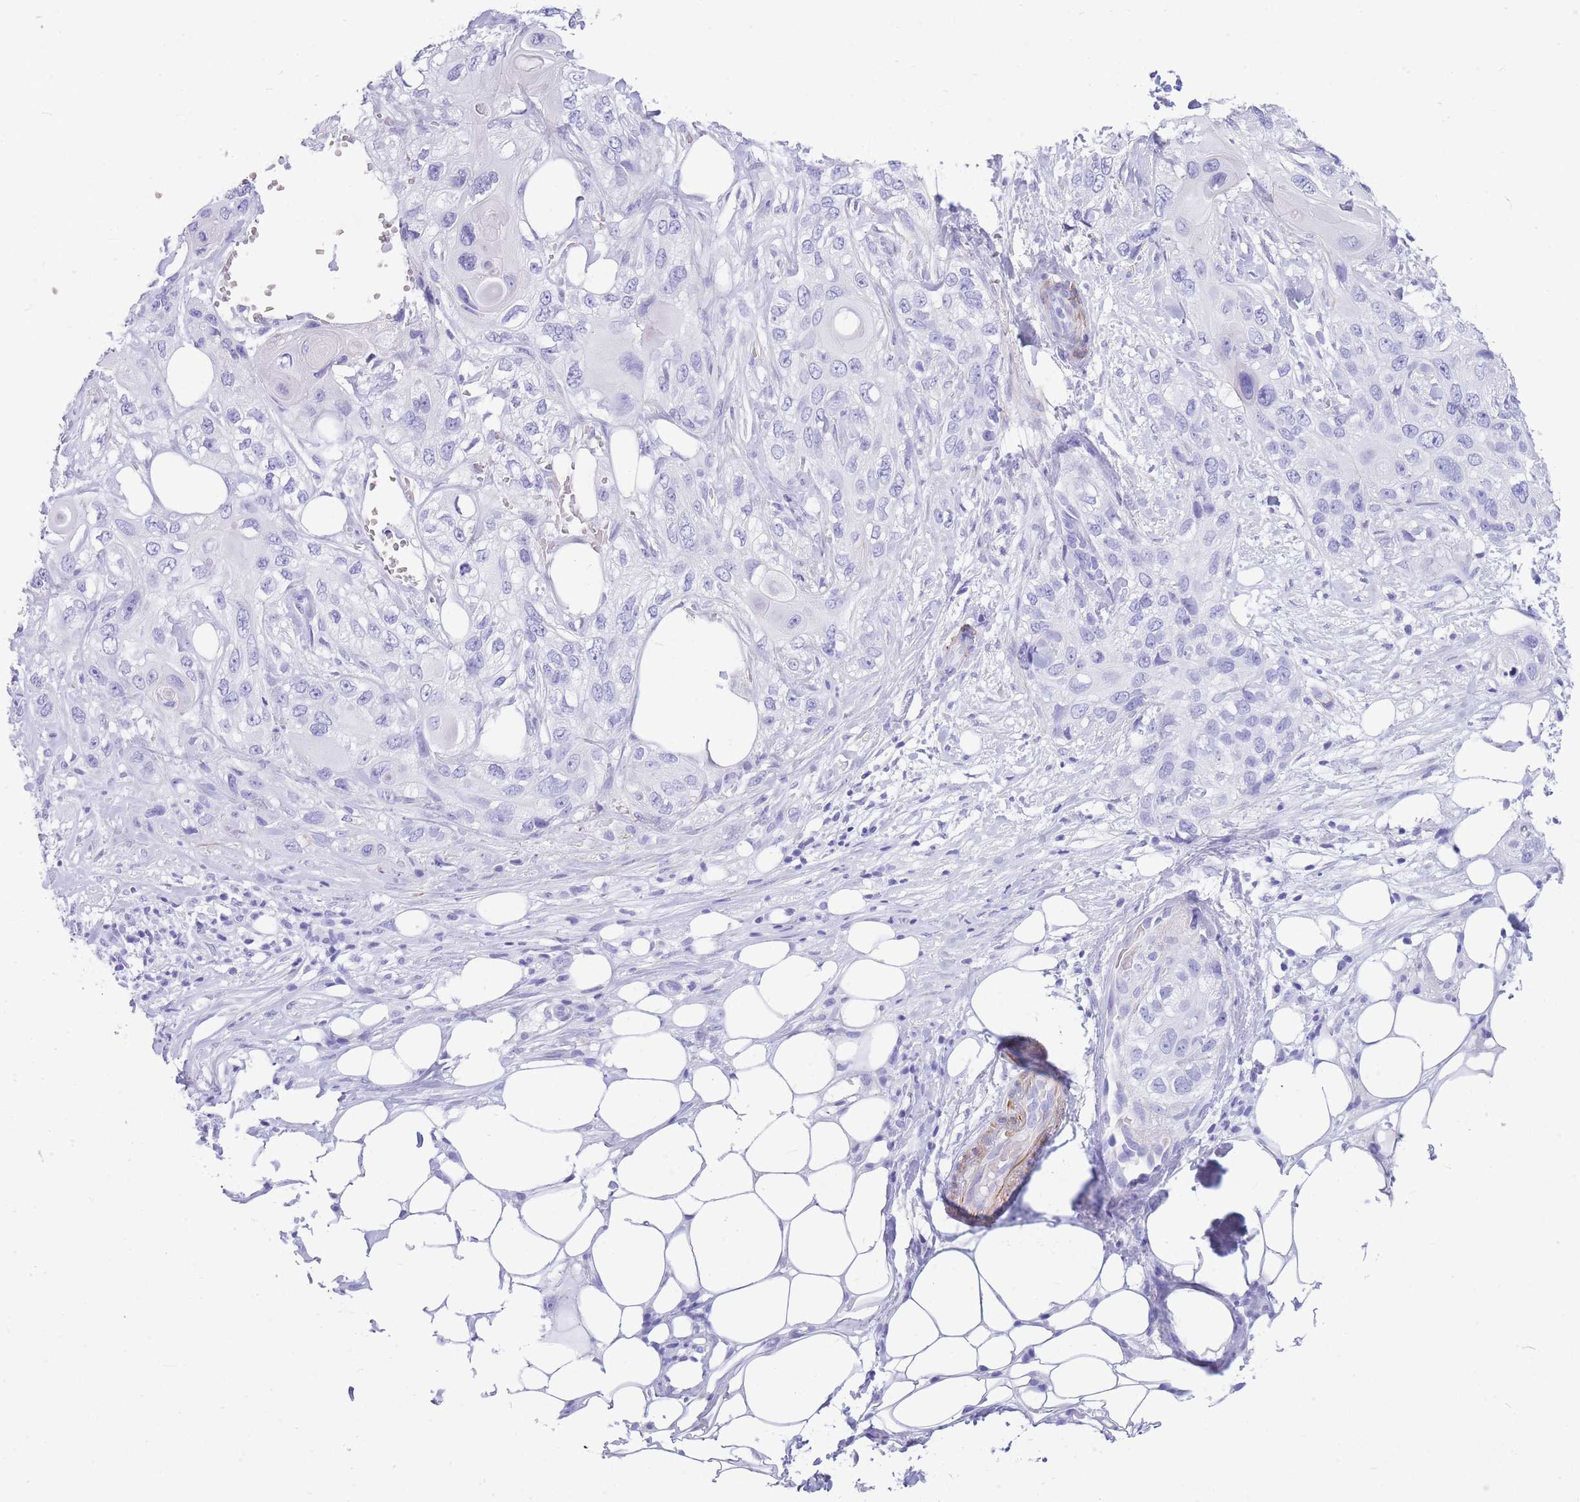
{"staining": {"intensity": "negative", "quantity": "none", "location": "none"}, "tissue": "skin cancer", "cell_type": "Tumor cells", "image_type": "cancer", "snomed": [{"axis": "morphology", "description": "Normal tissue, NOS"}, {"axis": "morphology", "description": "Squamous cell carcinoma, NOS"}, {"axis": "topography", "description": "Skin"}], "caption": "The histopathology image shows no significant staining in tumor cells of skin squamous cell carcinoma.", "gene": "ZFP62", "patient": {"sex": "male", "age": 72}}